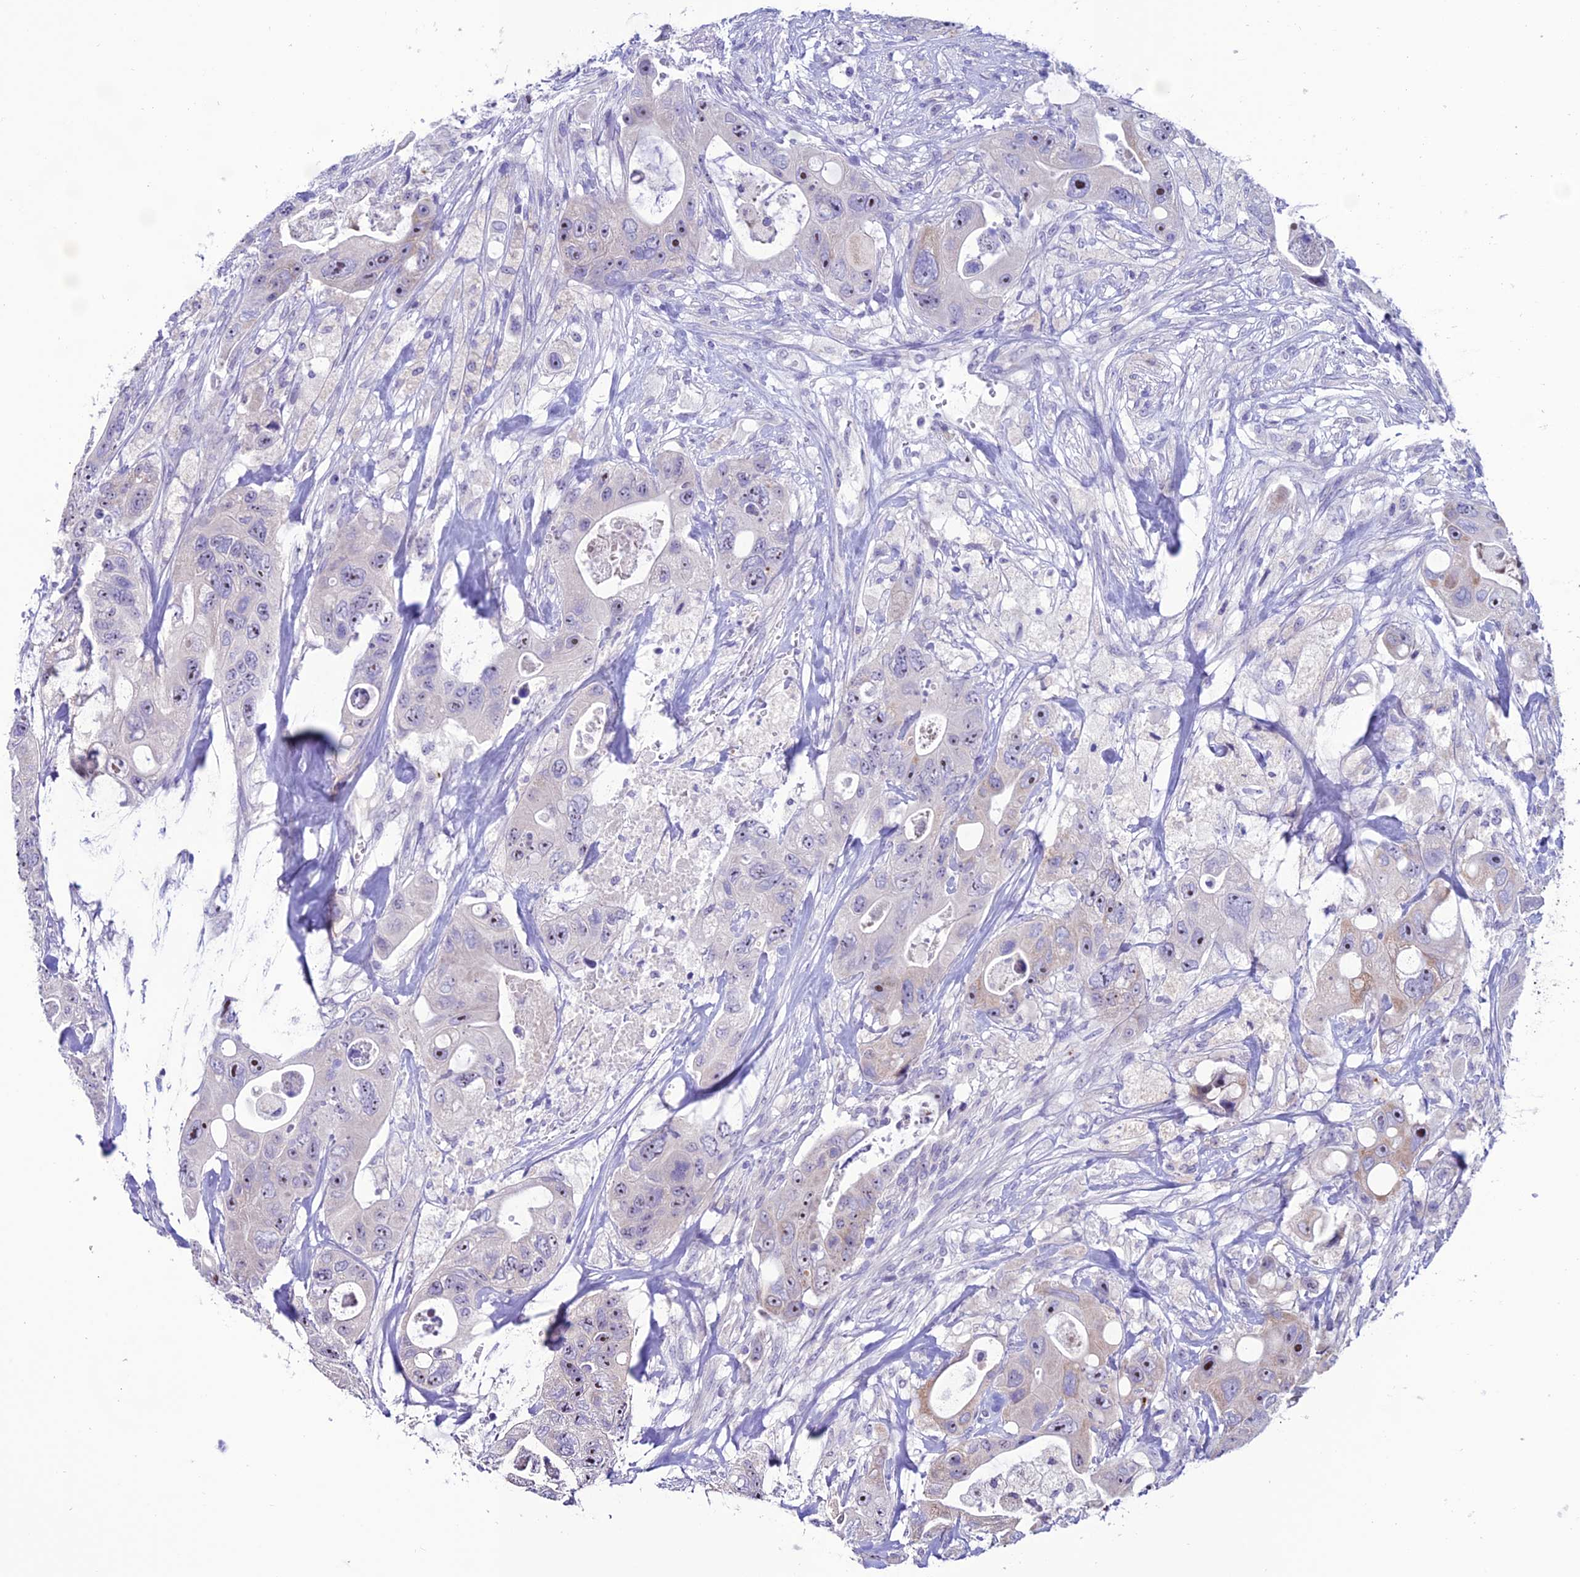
{"staining": {"intensity": "moderate", "quantity": "<25%", "location": "cytoplasmic/membranous,nuclear"}, "tissue": "colorectal cancer", "cell_type": "Tumor cells", "image_type": "cancer", "snomed": [{"axis": "morphology", "description": "Adenocarcinoma, NOS"}, {"axis": "topography", "description": "Colon"}], "caption": "A brown stain highlights moderate cytoplasmic/membranous and nuclear staining of a protein in human colorectal cancer (adenocarcinoma) tumor cells. Ihc stains the protein of interest in brown and the nuclei are stained blue.", "gene": "SLC10A1", "patient": {"sex": "female", "age": 46}}